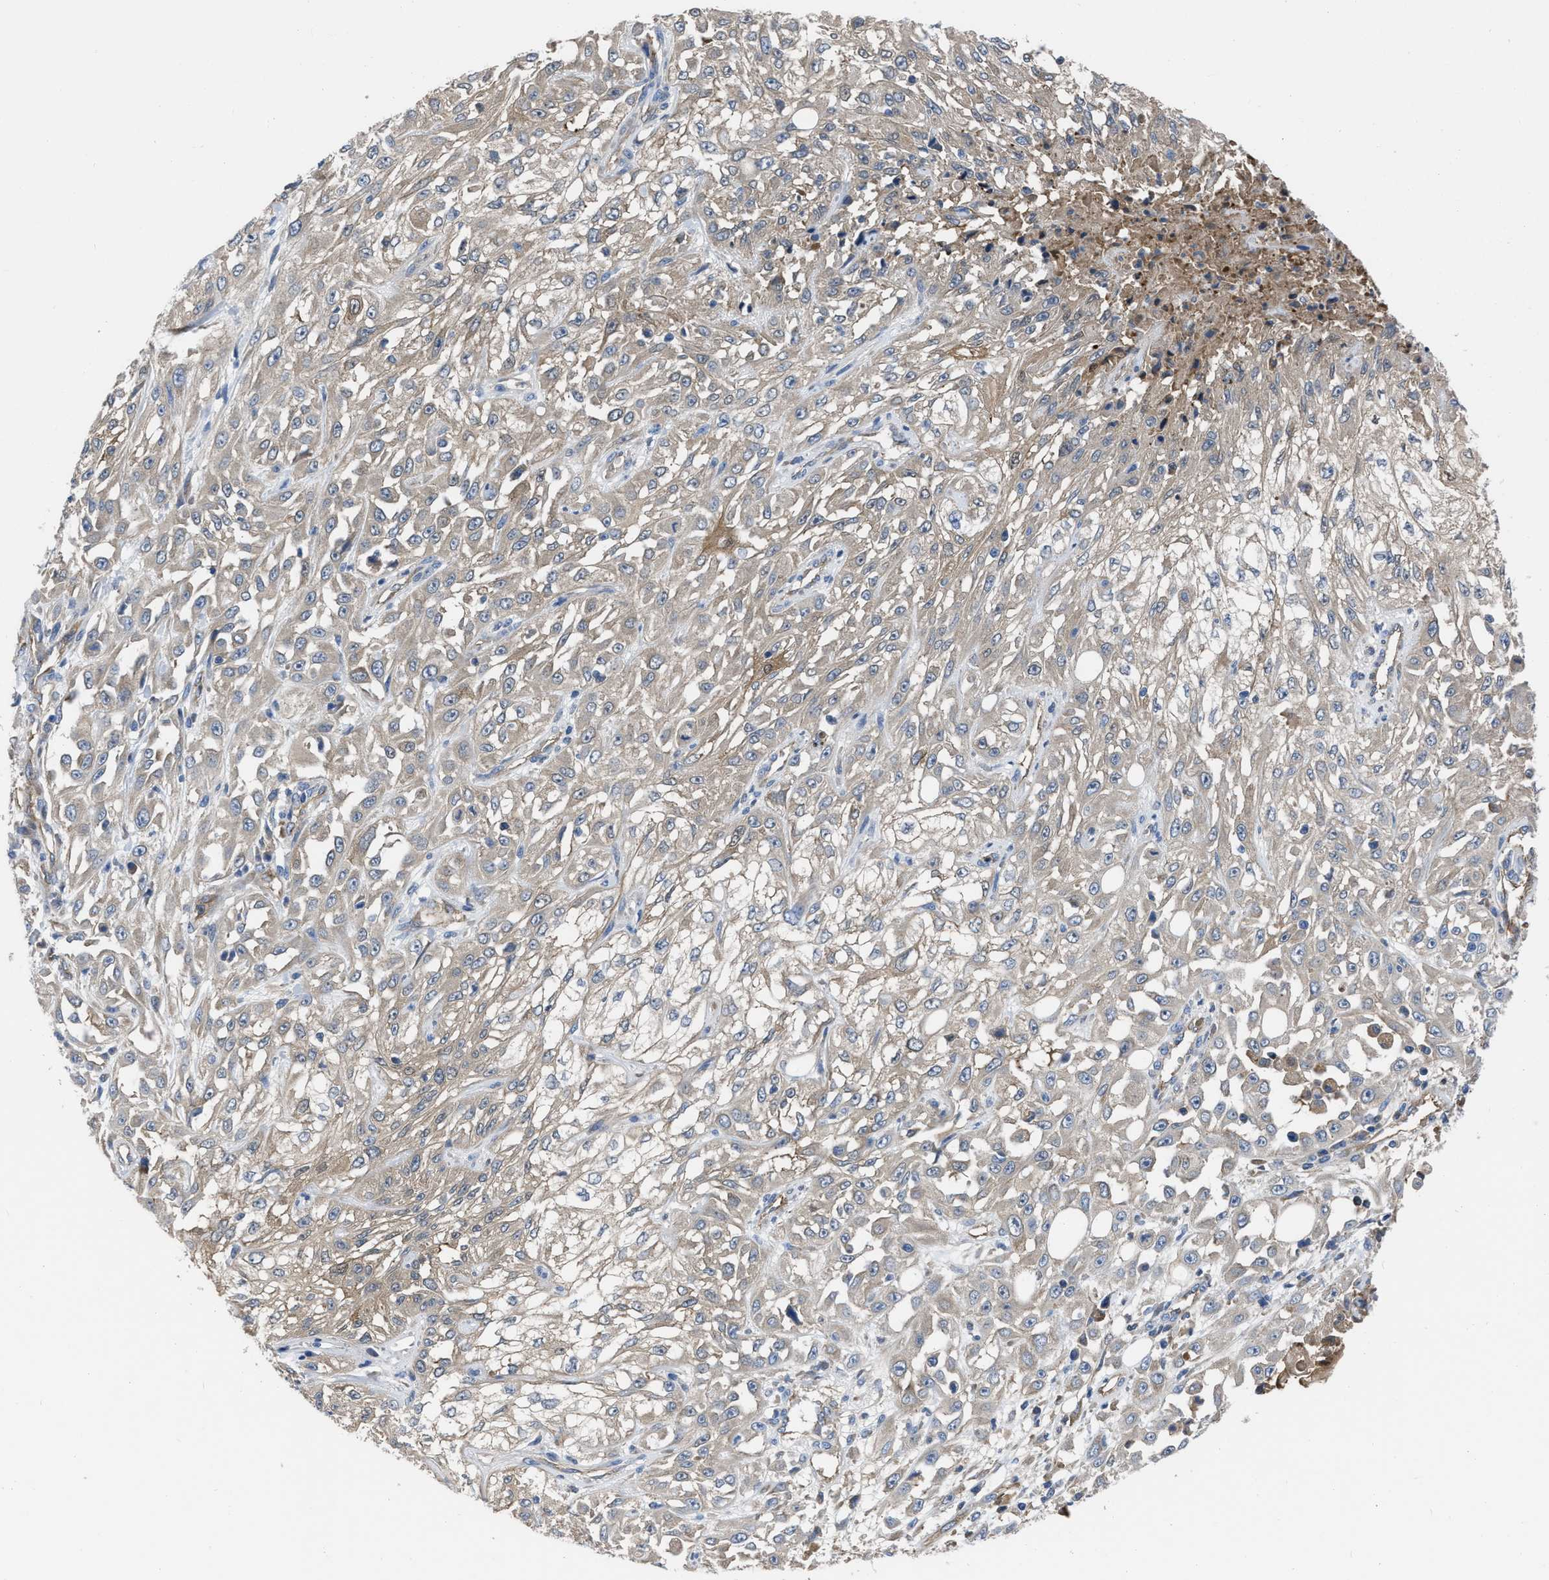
{"staining": {"intensity": "moderate", "quantity": "<25%", "location": "cytoplasmic/membranous"}, "tissue": "skin cancer", "cell_type": "Tumor cells", "image_type": "cancer", "snomed": [{"axis": "morphology", "description": "Squamous cell carcinoma, NOS"}, {"axis": "morphology", "description": "Squamous cell carcinoma, metastatic, NOS"}, {"axis": "topography", "description": "Skin"}, {"axis": "topography", "description": "Lymph node"}], "caption": "Immunohistochemistry (IHC) image of human skin cancer (metastatic squamous cell carcinoma) stained for a protein (brown), which exhibits low levels of moderate cytoplasmic/membranous positivity in about <25% of tumor cells.", "gene": "TRIOBP", "patient": {"sex": "male", "age": 75}}